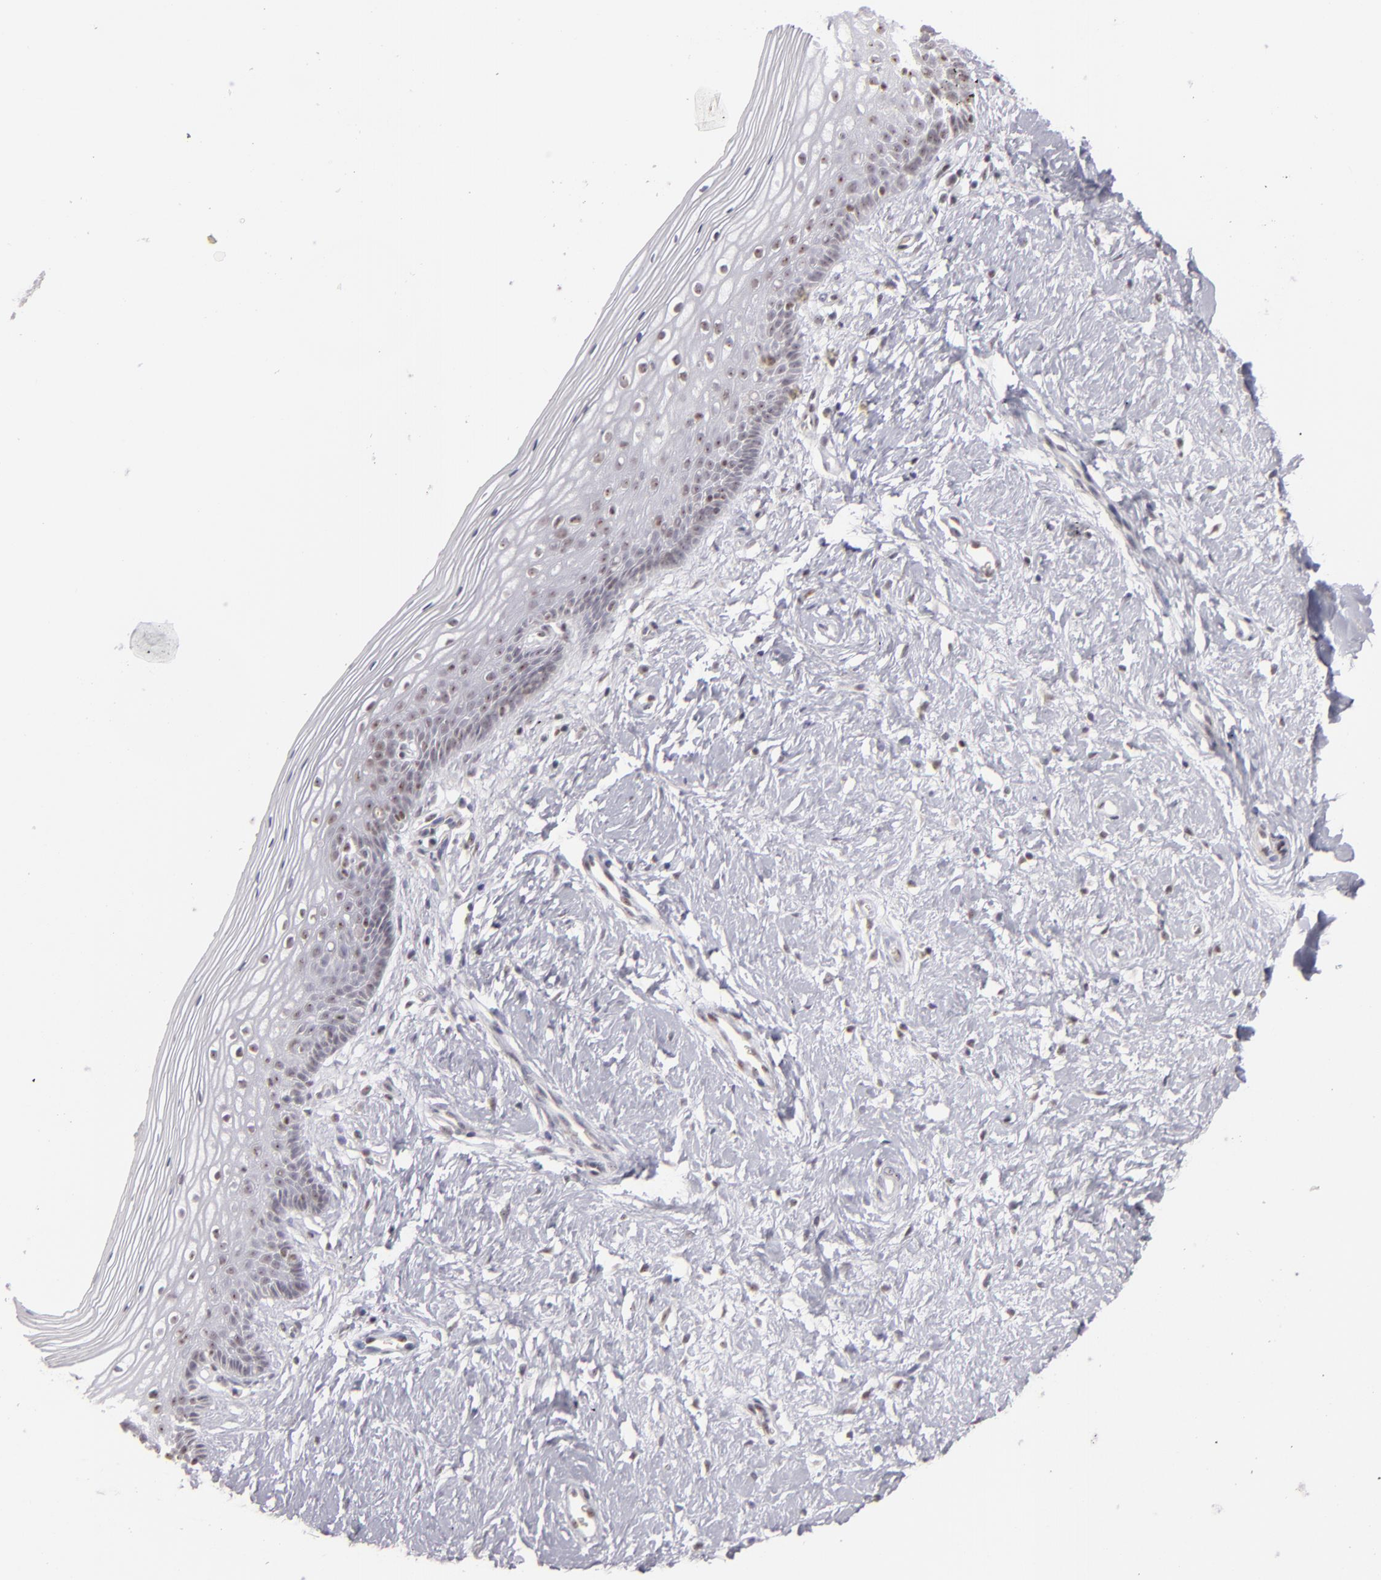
{"staining": {"intensity": "moderate", "quantity": "25%-75%", "location": "nuclear"}, "tissue": "vagina", "cell_type": "Squamous epithelial cells", "image_type": "normal", "snomed": [{"axis": "morphology", "description": "Normal tissue, NOS"}, {"axis": "topography", "description": "Vagina"}], "caption": "Vagina stained with immunohistochemistry shows moderate nuclear expression in approximately 25%-75% of squamous epithelial cells.", "gene": "DAXX", "patient": {"sex": "female", "age": 46}}